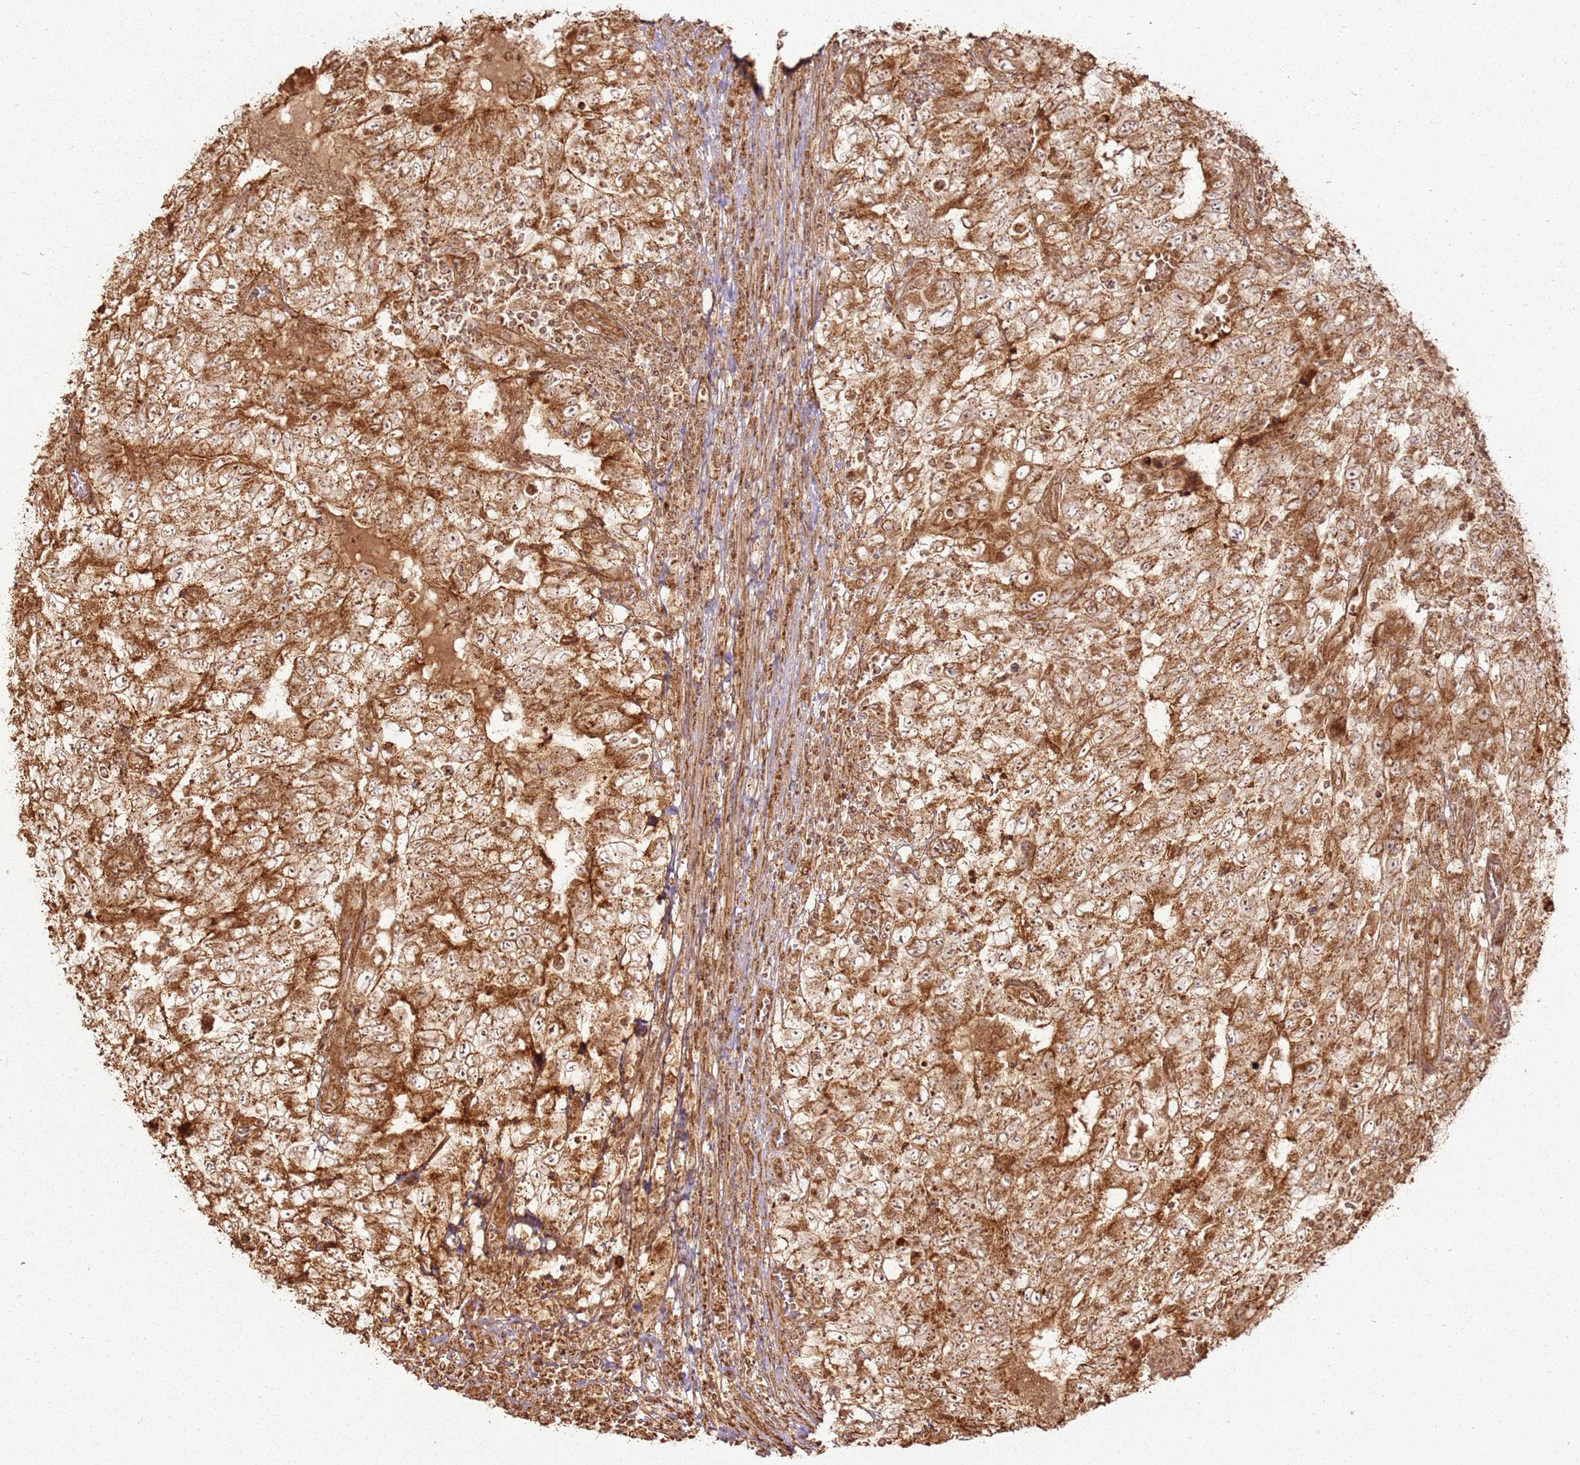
{"staining": {"intensity": "moderate", "quantity": ">75%", "location": "cytoplasmic/membranous,nuclear"}, "tissue": "testis cancer", "cell_type": "Tumor cells", "image_type": "cancer", "snomed": [{"axis": "morphology", "description": "Carcinoma, Embryonal, NOS"}, {"axis": "topography", "description": "Testis"}], "caption": "Protein staining demonstrates moderate cytoplasmic/membranous and nuclear staining in approximately >75% of tumor cells in embryonal carcinoma (testis). (DAB = brown stain, brightfield microscopy at high magnification).", "gene": "MRPS6", "patient": {"sex": "male", "age": 34}}